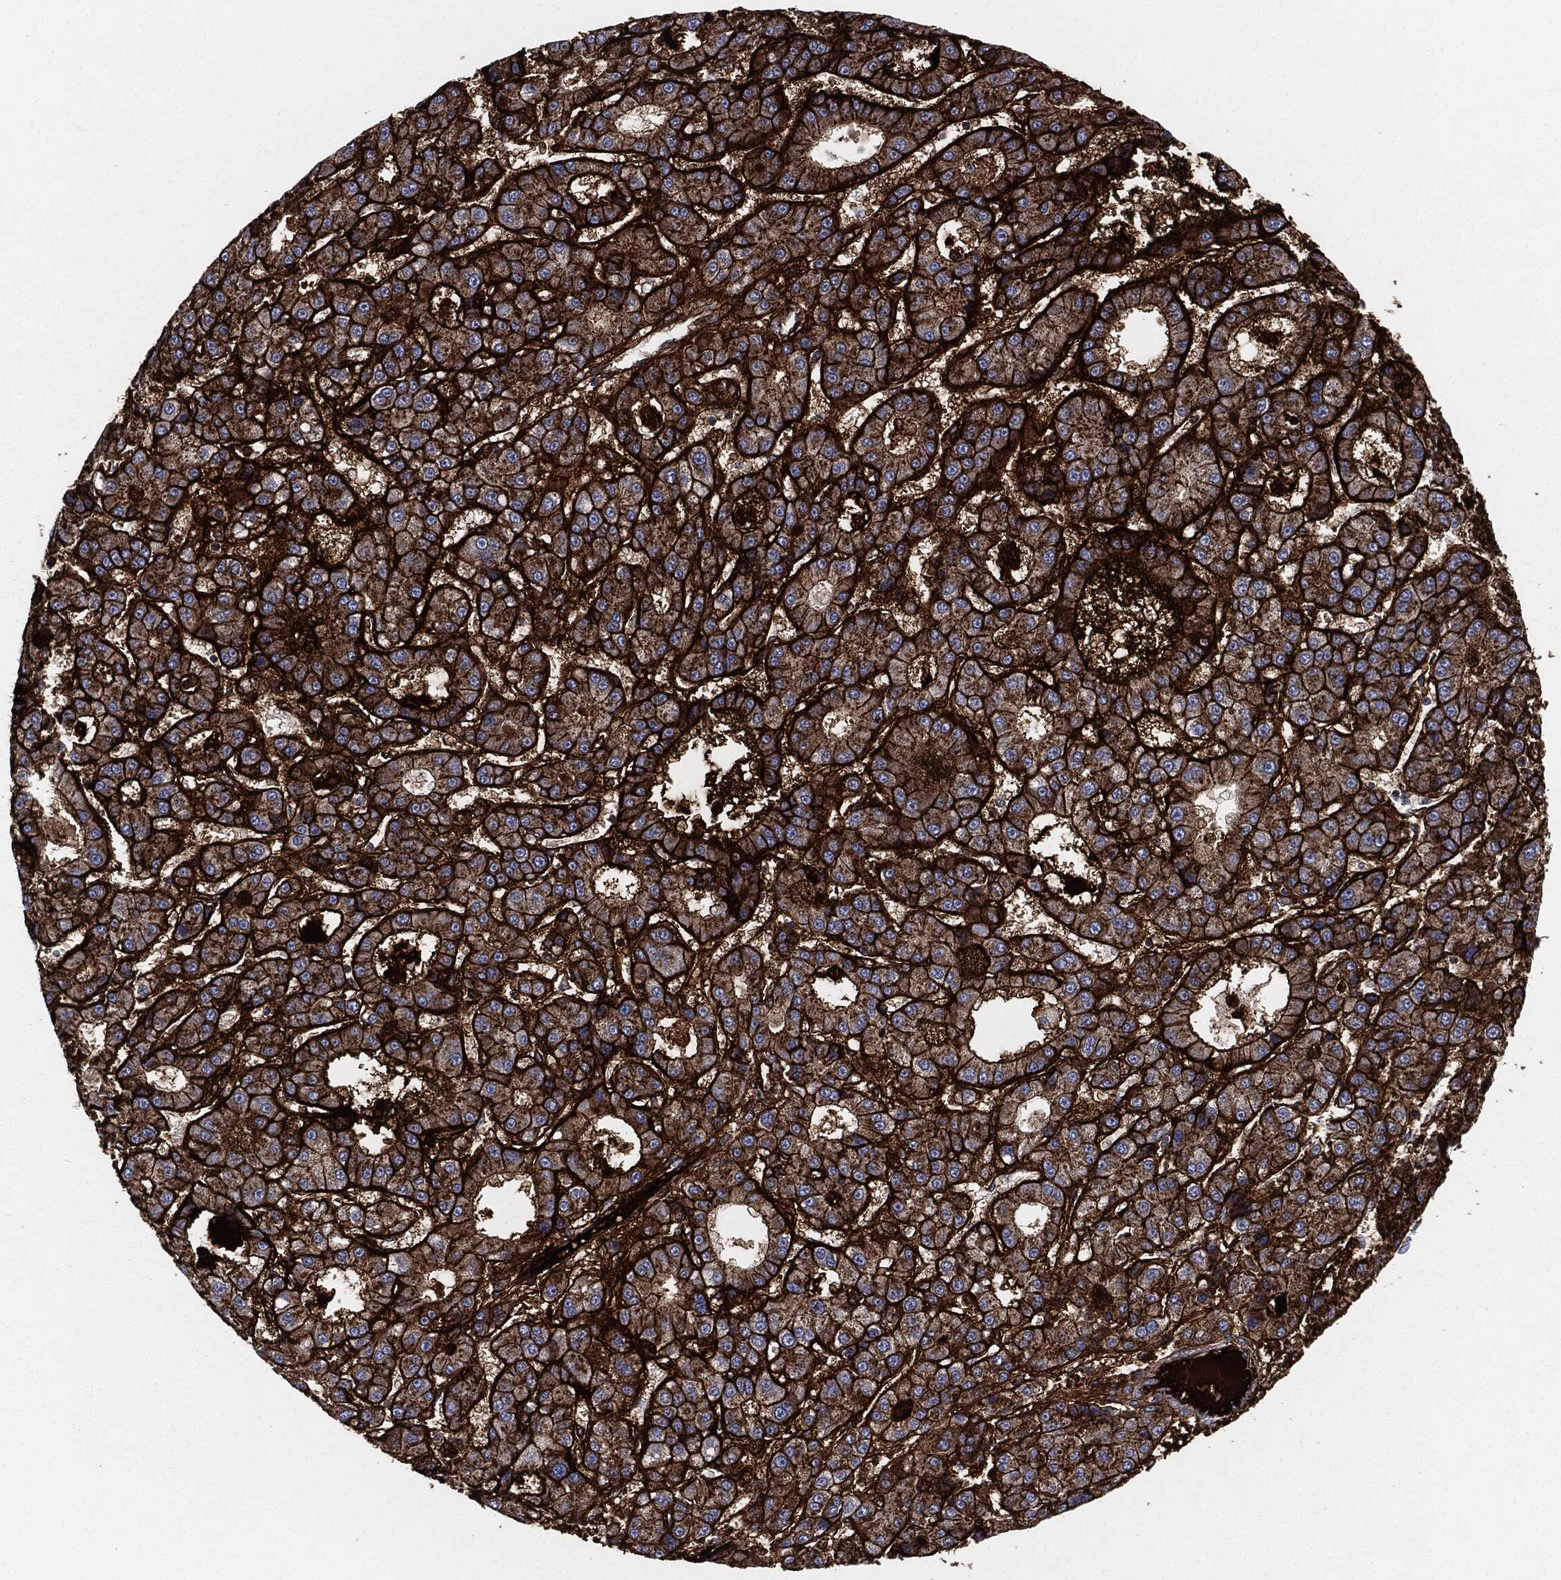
{"staining": {"intensity": "strong", "quantity": ">75%", "location": "cytoplasmic/membranous"}, "tissue": "liver cancer", "cell_type": "Tumor cells", "image_type": "cancer", "snomed": [{"axis": "morphology", "description": "Carcinoma, Hepatocellular, NOS"}, {"axis": "topography", "description": "Liver"}], "caption": "Strong cytoplasmic/membranous protein staining is present in about >75% of tumor cells in liver hepatocellular carcinoma. (IHC, brightfield microscopy, high magnification).", "gene": "APOB", "patient": {"sex": "male", "age": 70}}